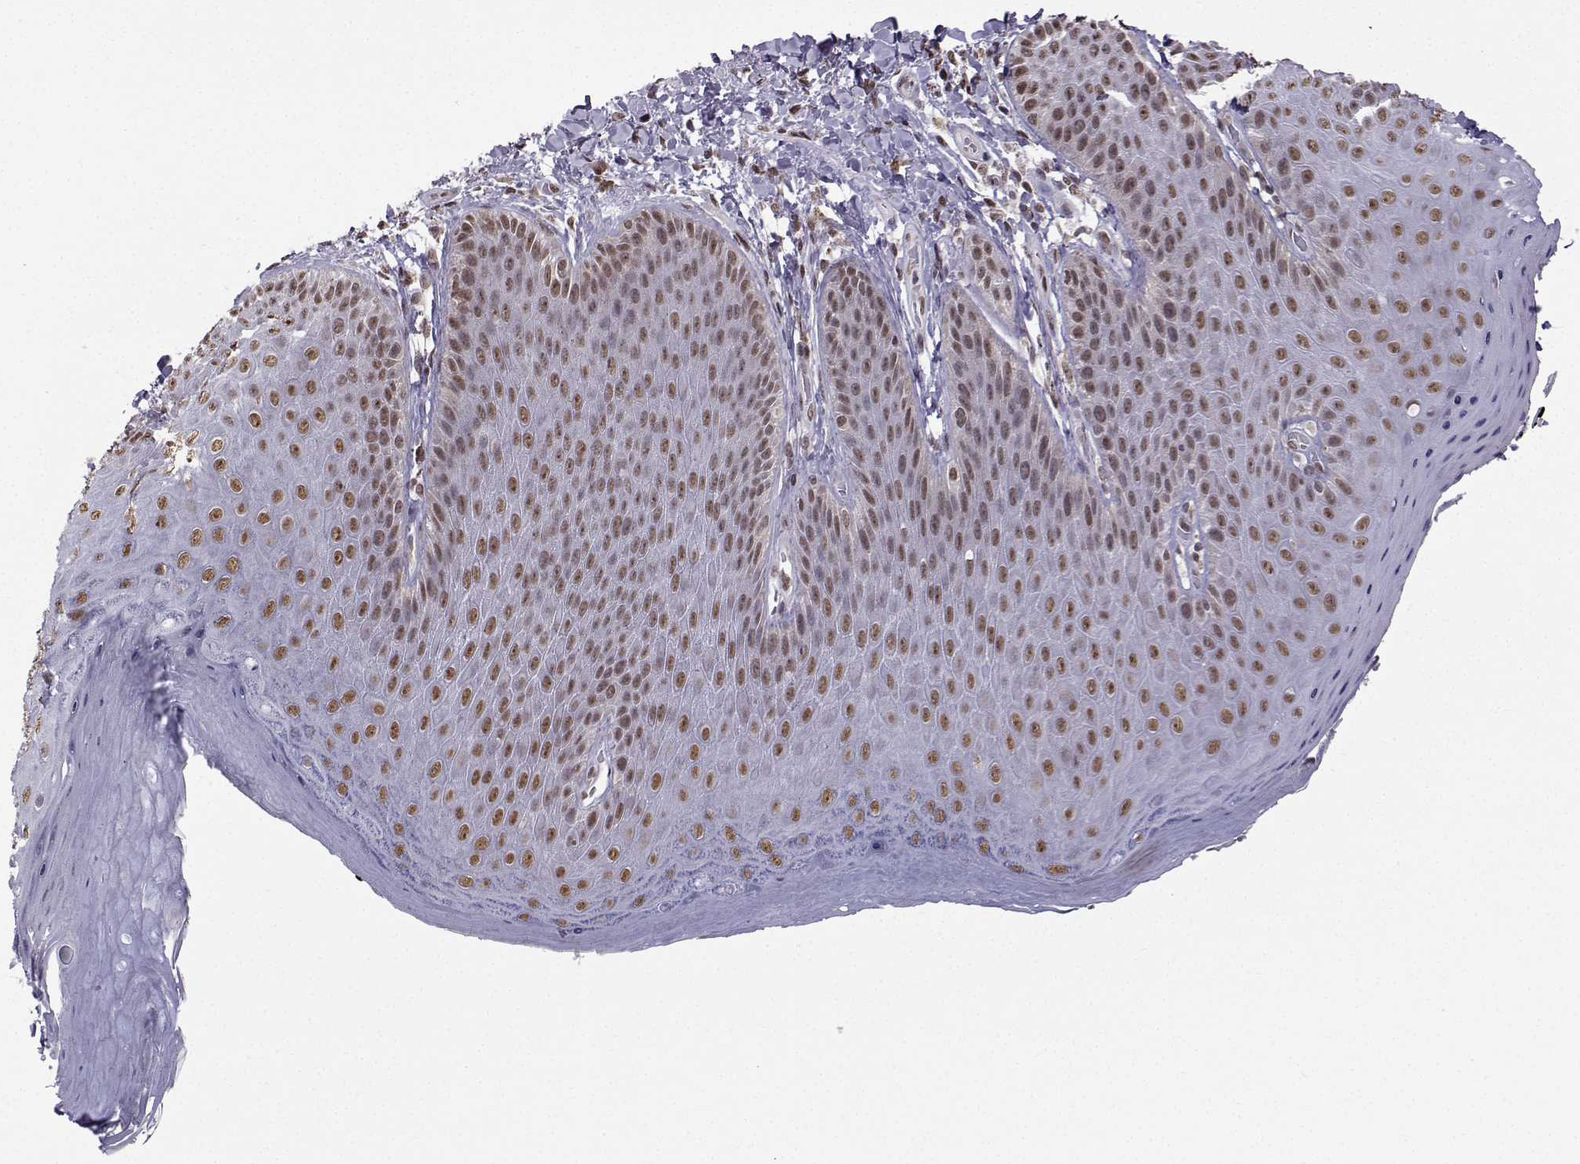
{"staining": {"intensity": "moderate", "quantity": "25%-75%", "location": "nuclear"}, "tissue": "skin", "cell_type": "Epidermal cells", "image_type": "normal", "snomed": [{"axis": "morphology", "description": "Normal tissue, NOS"}, {"axis": "topography", "description": "Anal"}], "caption": "IHC (DAB (3,3'-diaminobenzidine)) staining of normal skin reveals moderate nuclear protein positivity in approximately 25%-75% of epidermal cells. (brown staining indicates protein expression, while blue staining denotes nuclei).", "gene": "EZH1", "patient": {"sex": "male", "age": 53}}